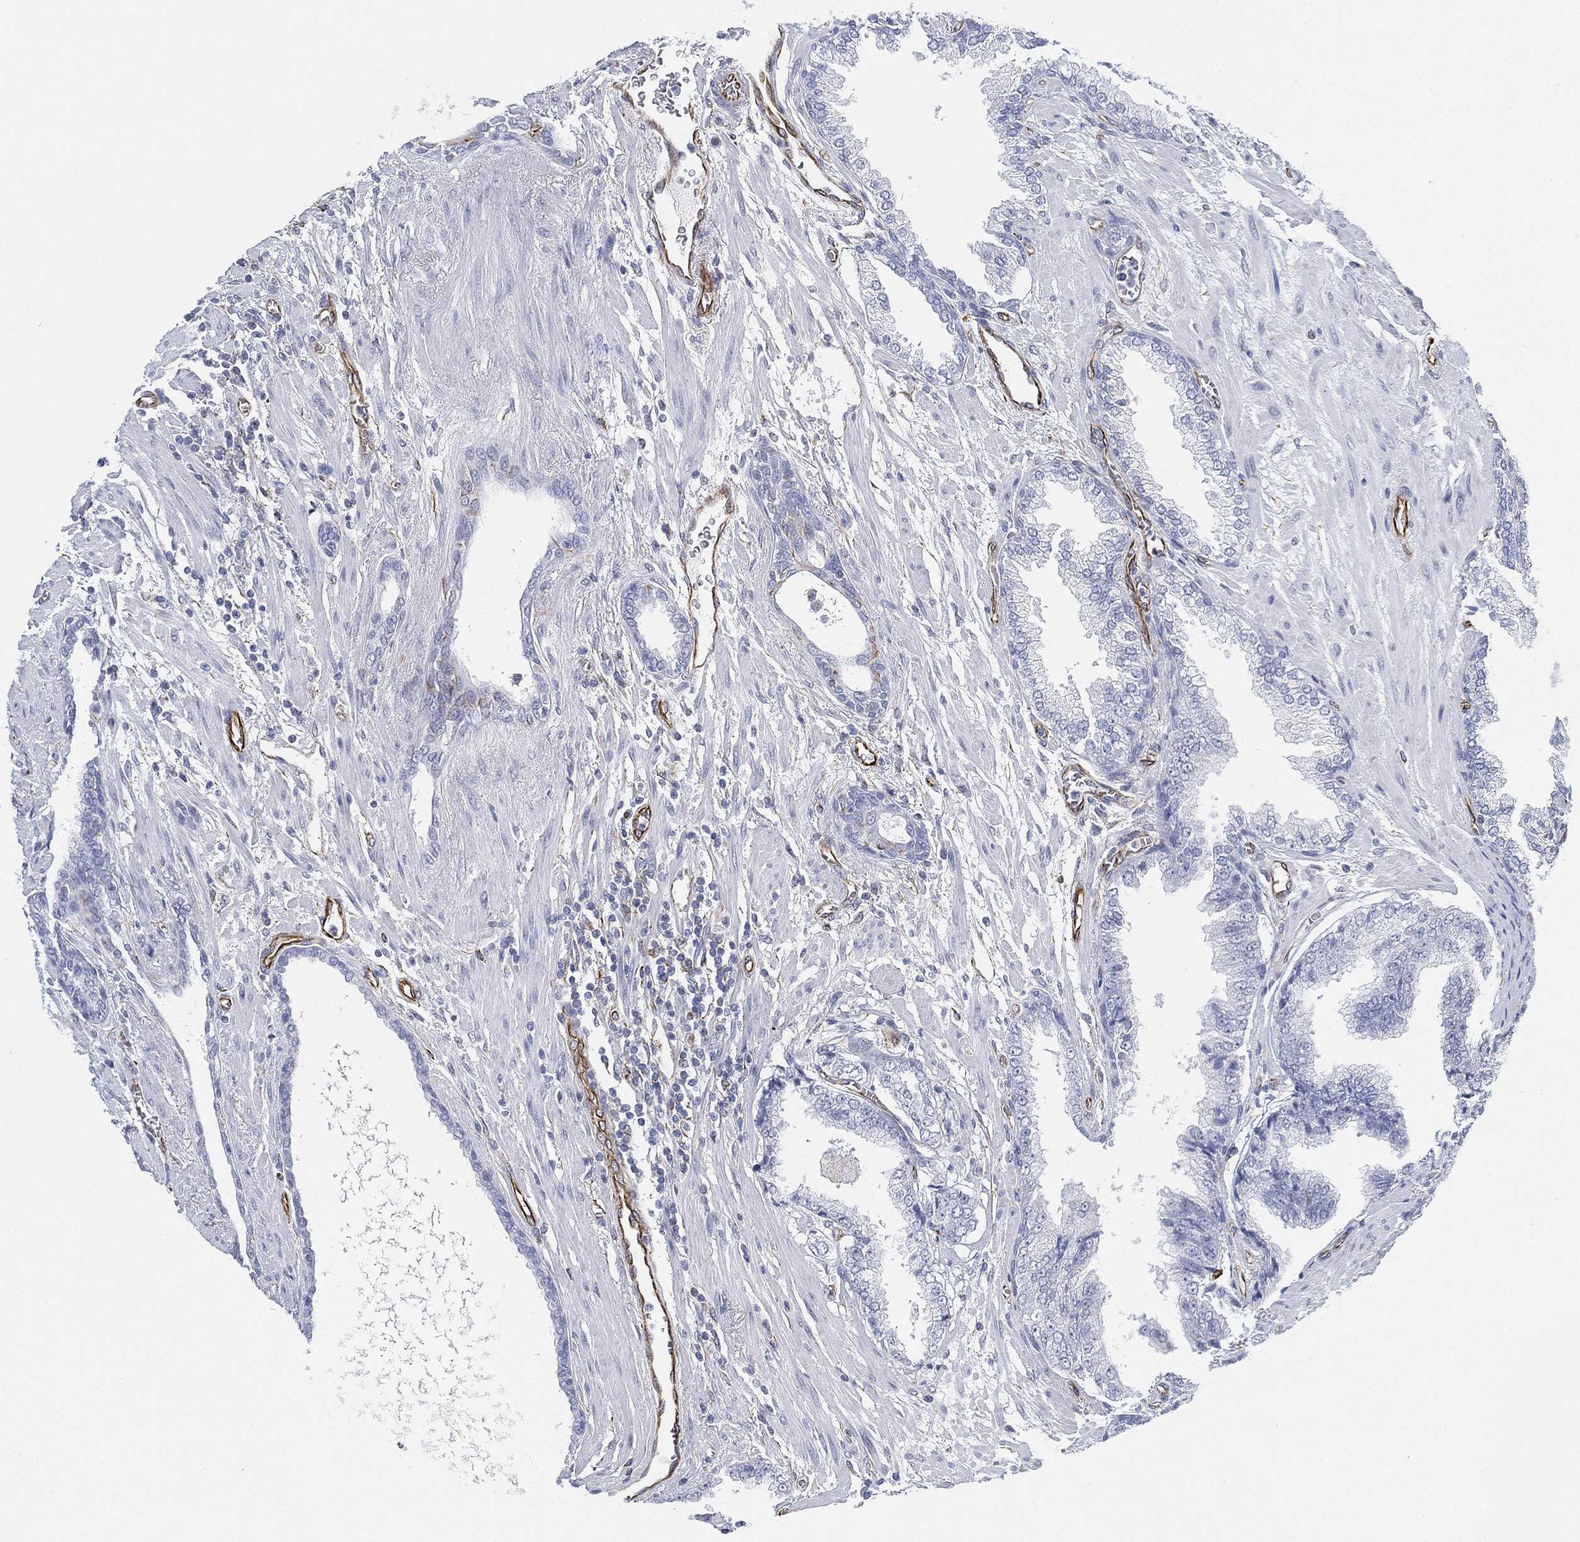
{"staining": {"intensity": "negative", "quantity": "none", "location": "none"}, "tissue": "prostate cancer", "cell_type": "Tumor cells", "image_type": "cancer", "snomed": [{"axis": "morphology", "description": "Adenocarcinoma, Low grade"}, {"axis": "topography", "description": "Prostate"}], "caption": "Low-grade adenocarcinoma (prostate) was stained to show a protein in brown. There is no significant expression in tumor cells.", "gene": "PSKH2", "patient": {"sex": "male", "age": 69}}